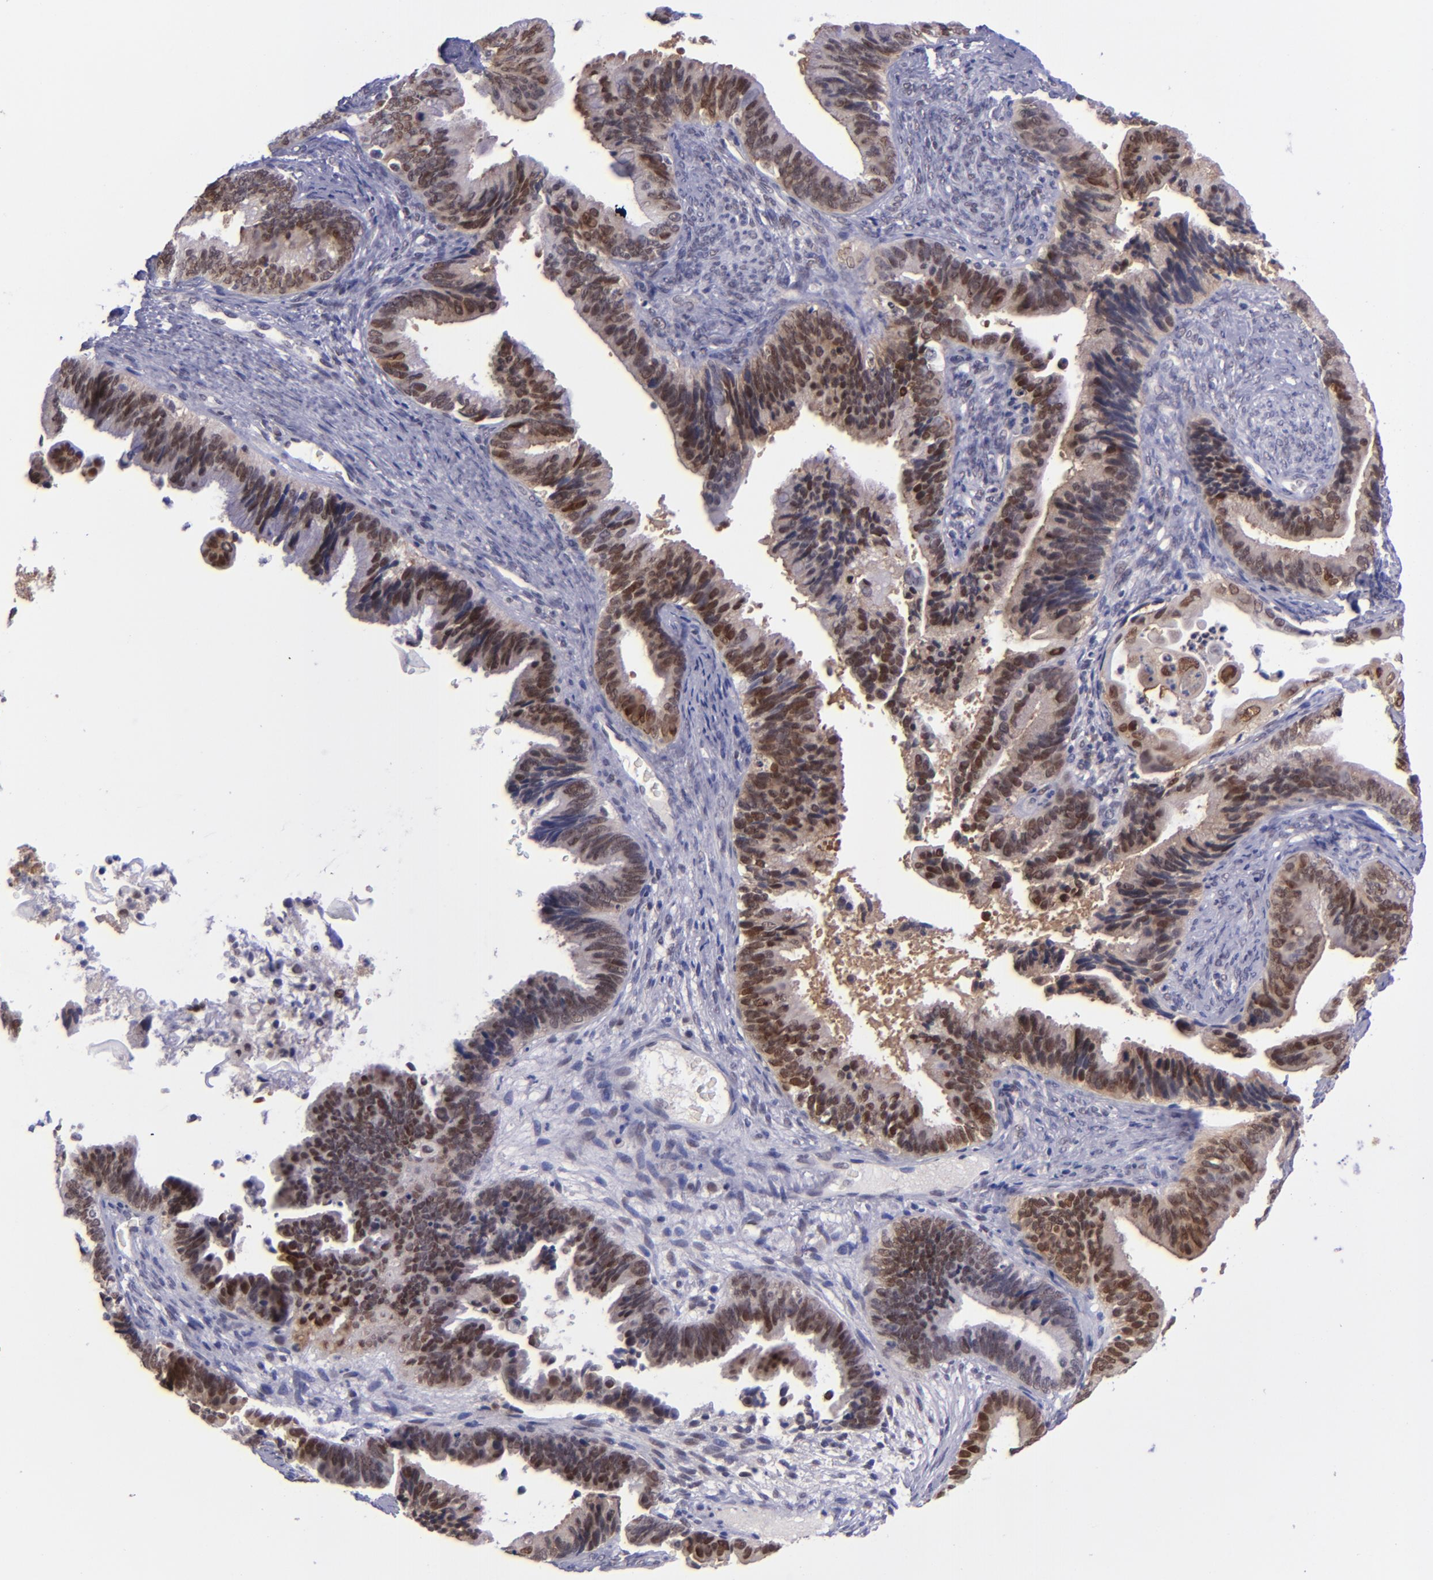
{"staining": {"intensity": "moderate", "quantity": ">75%", "location": "nuclear"}, "tissue": "cervical cancer", "cell_type": "Tumor cells", "image_type": "cancer", "snomed": [{"axis": "morphology", "description": "Adenocarcinoma, NOS"}, {"axis": "topography", "description": "Cervix"}], "caption": "Immunohistochemistry (IHC) staining of cervical adenocarcinoma, which shows medium levels of moderate nuclear expression in approximately >75% of tumor cells indicating moderate nuclear protein staining. The staining was performed using DAB (brown) for protein detection and nuclei were counterstained in hematoxylin (blue).", "gene": "BAG1", "patient": {"sex": "female", "age": 47}}